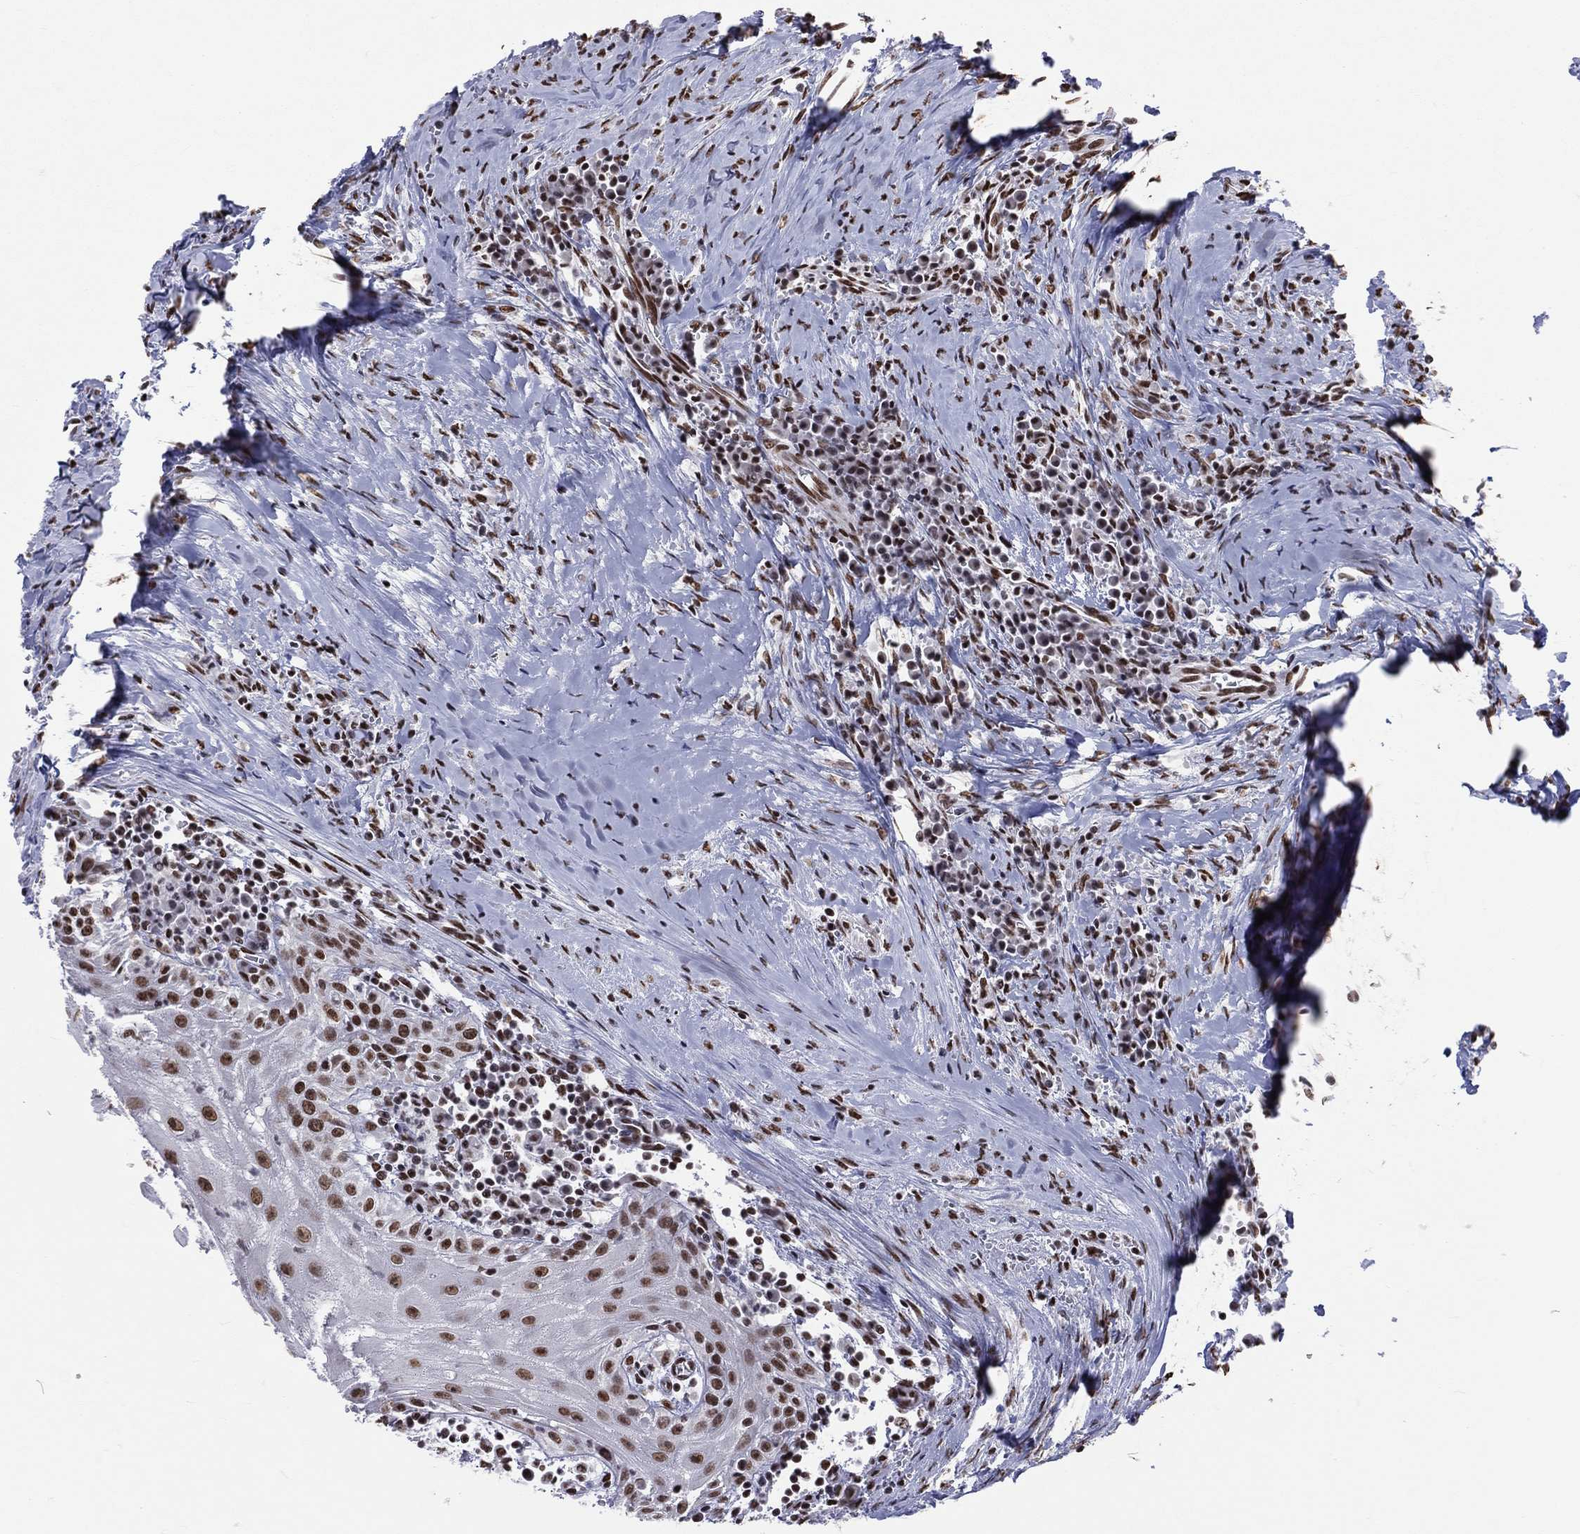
{"staining": {"intensity": "strong", "quantity": ">75%", "location": "nuclear"}, "tissue": "head and neck cancer", "cell_type": "Tumor cells", "image_type": "cancer", "snomed": [{"axis": "morphology", "description": "Squamous cell carcinoma, NOS"}, {"axis": "topography", "description": "Oral tissue"}, {"axis": "topography", "description": "Head-Neck"}], "caption": "IHC of head and neck cancer (squamous cell carcinoma) shows high levels of strong nuclear positivity in about >75% of tumor cells.", "gene": "ZNF7", "patient": {"sex": "male", "age": 58}}